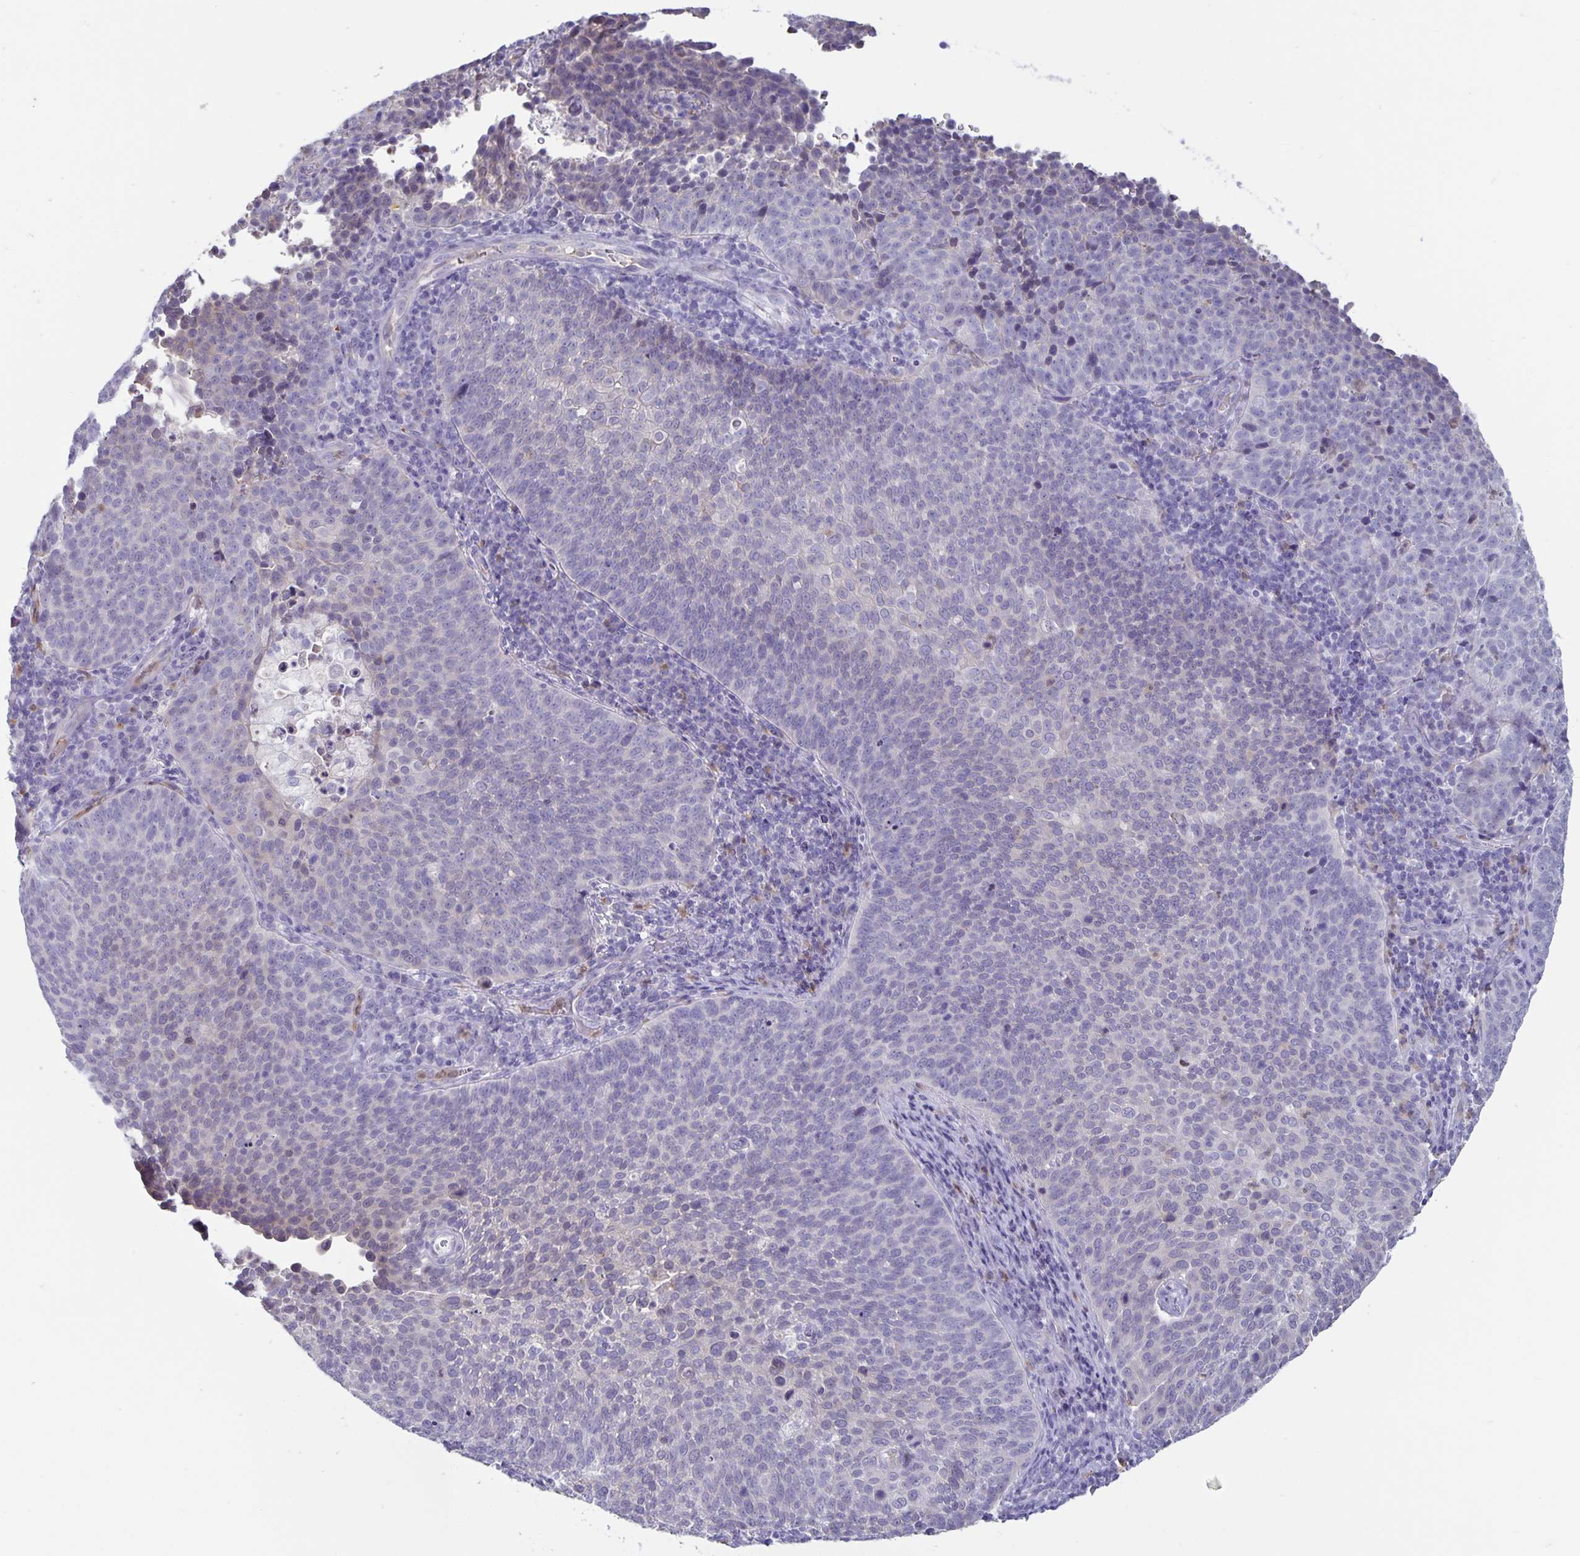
{"staining": {"intensity": "negative", "quantity": "none", "location": "none"}, "tissue": "cervical cancer", "cell_type": "Tumor cells", "image_type": "cancer", "snomed": [{"axis": "morphology", "description": "Squamous cell carcinoma, NOS"}, {"axis": "topography", "description": "Cervix"}], "caption": "High power microscopy image of an immunohistochemistry (IHC) micrograph of cervical squamous cell carcinoma, revealing no significant expression in tumor cells. (Brightfield microscopy of DAB IHC at high magnification).", "gene": "PLCB3", "patient": {"sex": "female", "age": 34}}